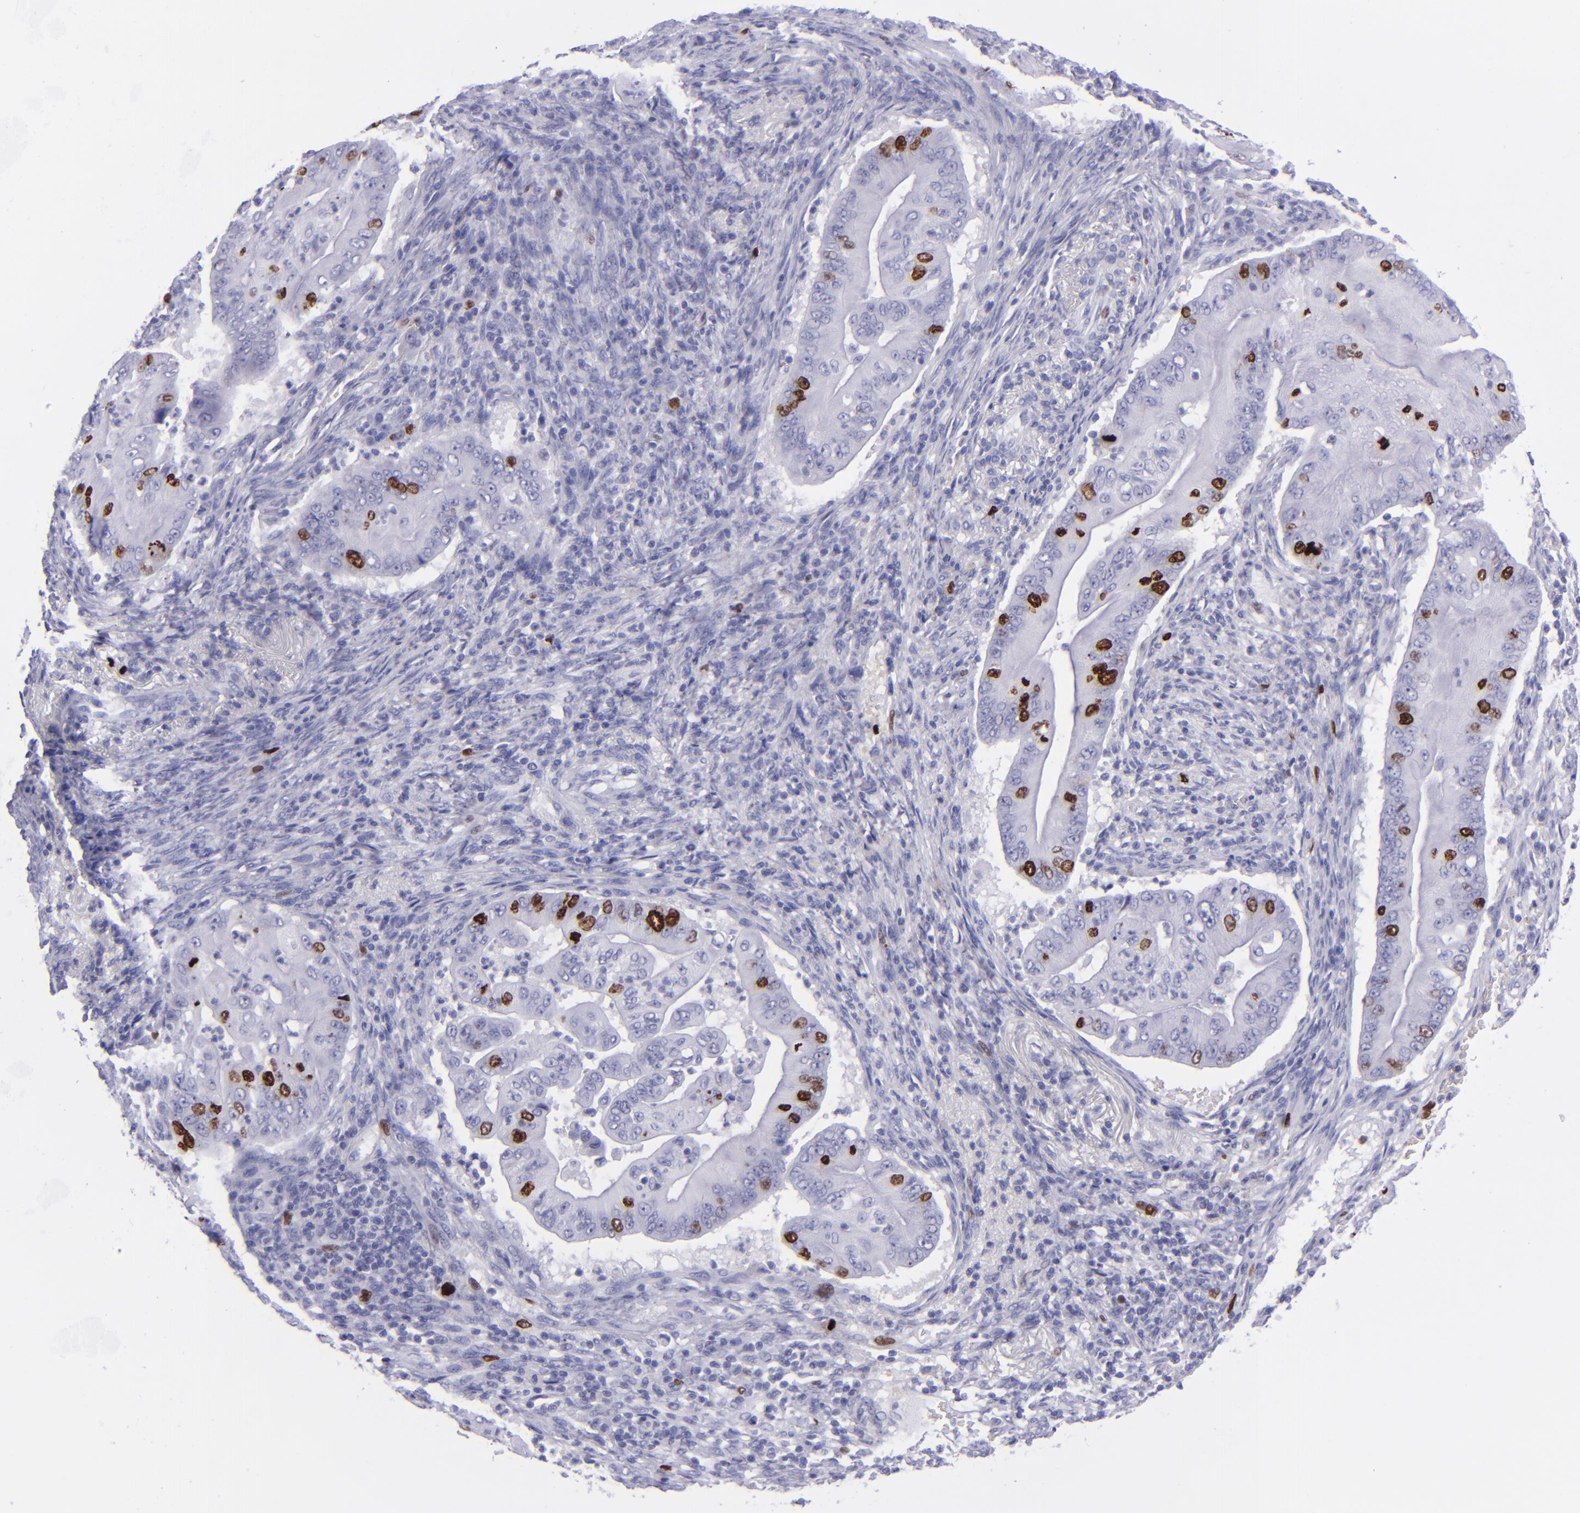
{"staining": {"intensity": "strong", "quantity": "<25%", "location": "nuclear"}, "tissue": "pancreatic cancer", "cell_type": "Tumor cells", "image_type": "cancer", "snomed": [{"axis": "morphology", "description": "Adenocarcinoma, NOS"}, {"axis": "topography", "description": "Pancreas"}], "caption": "Immunohistochemical staining of pancreatic cancer exhibits strong nuclear protein staining in about <25% of tumor cells. (DAB (3,3'-diaminobenzidine) IHC with brightfield microscopy, high magnification).", "gene": "TOP2A", "patient": {"sex": "male", "age": 62}}